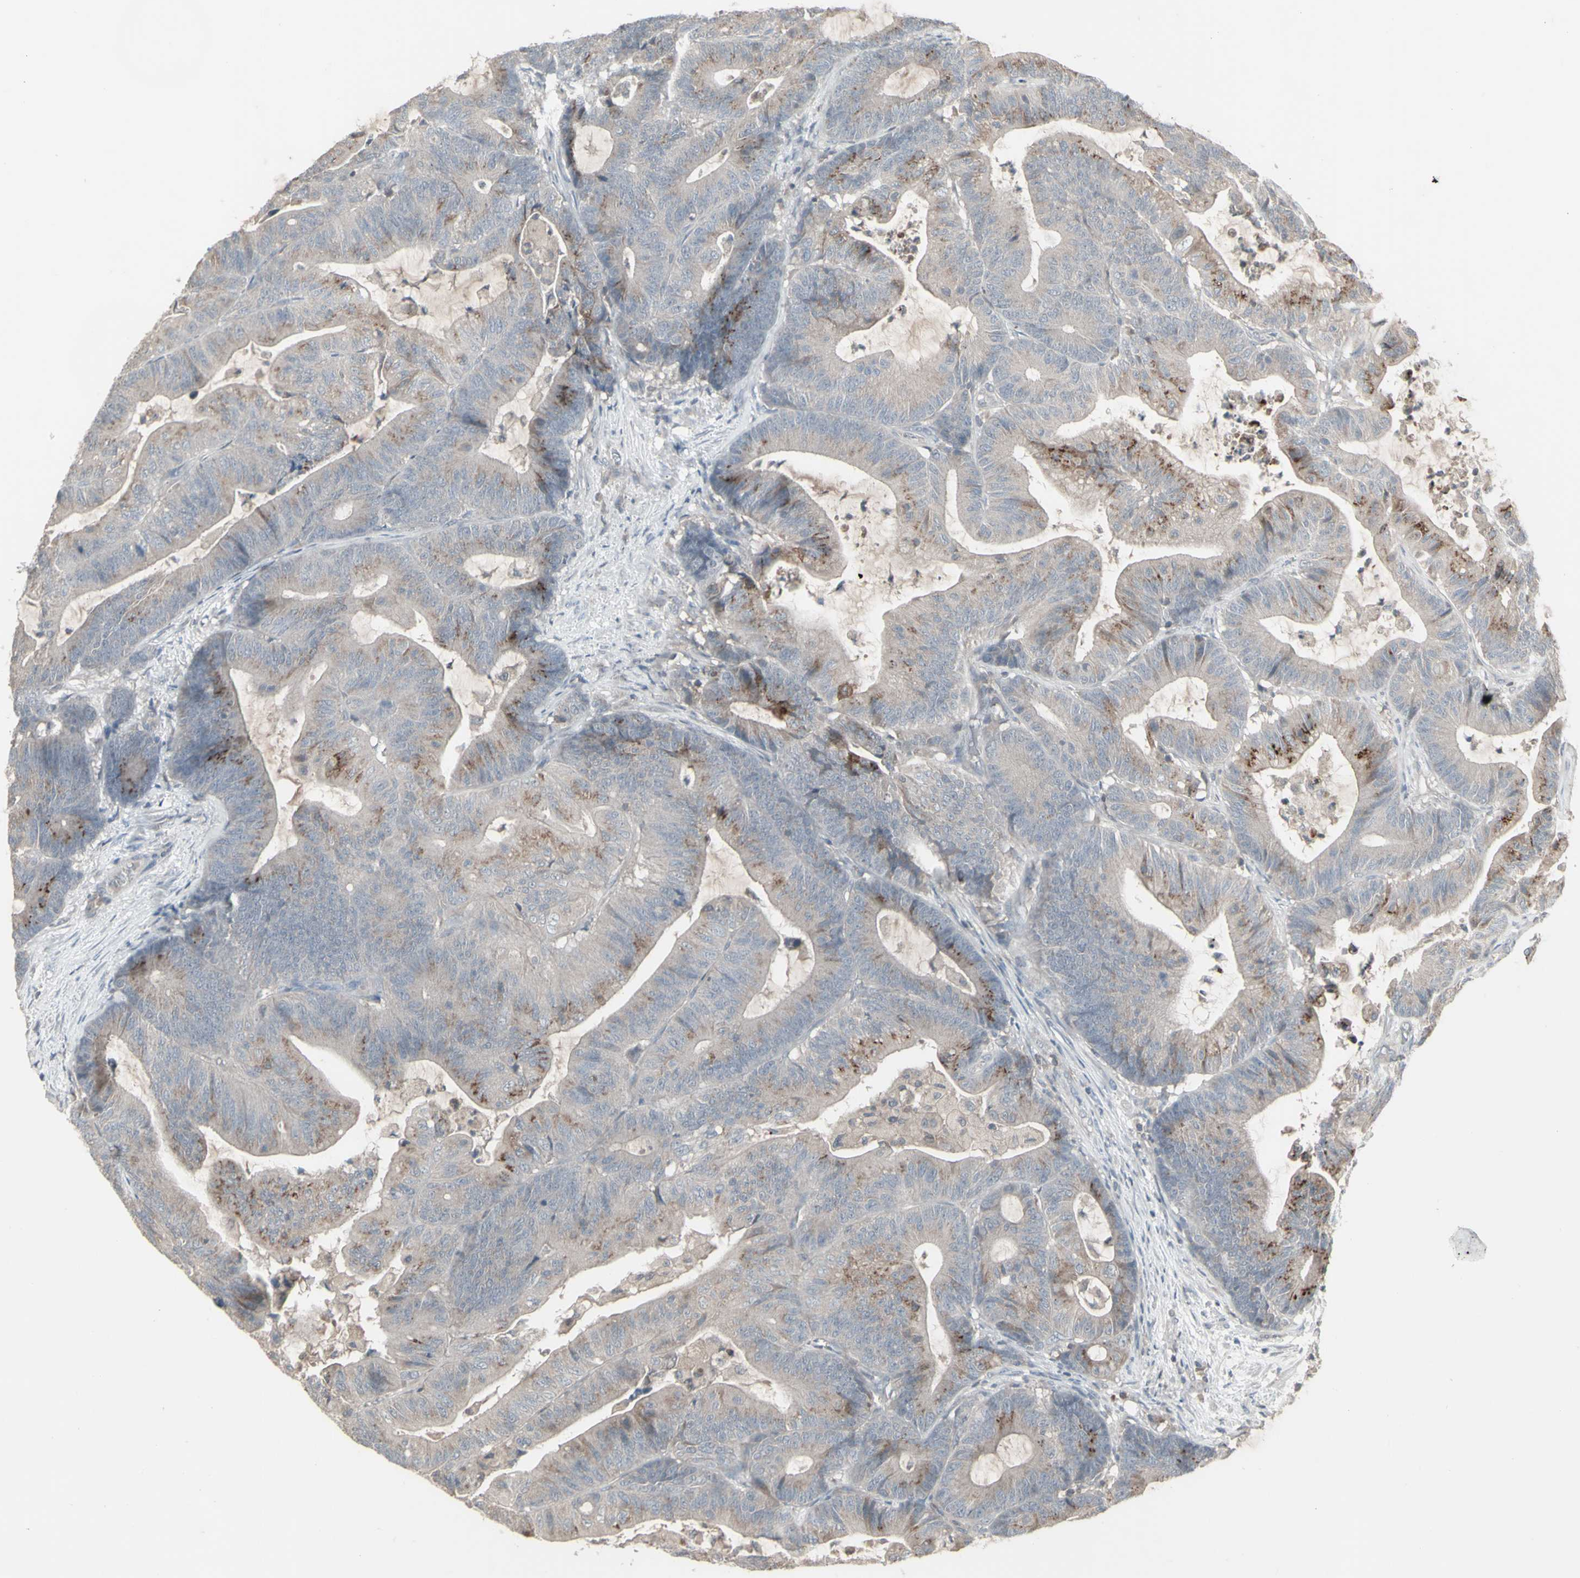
{"staining": {"intensity": "moderate", "quantity": "<25%", "location": "cytoplasmic/membranous"}, "tissue": "colorectal cancer", "cell_type": "Tumor cells", "image_type": "cancer", "snomed": [{"axis": "morphology", "description": "Adenocarcinoma, NOS"}, {"axis": "topography", "description": "Colon"}], "caption": "Protein staining demonstrates moderate cytoplasmic/membranous expression in about <25% of tumor cells in colorectal adenocarcinoma.", "gene": "CSK", "patient": {"sex": "female", "age": 84}}